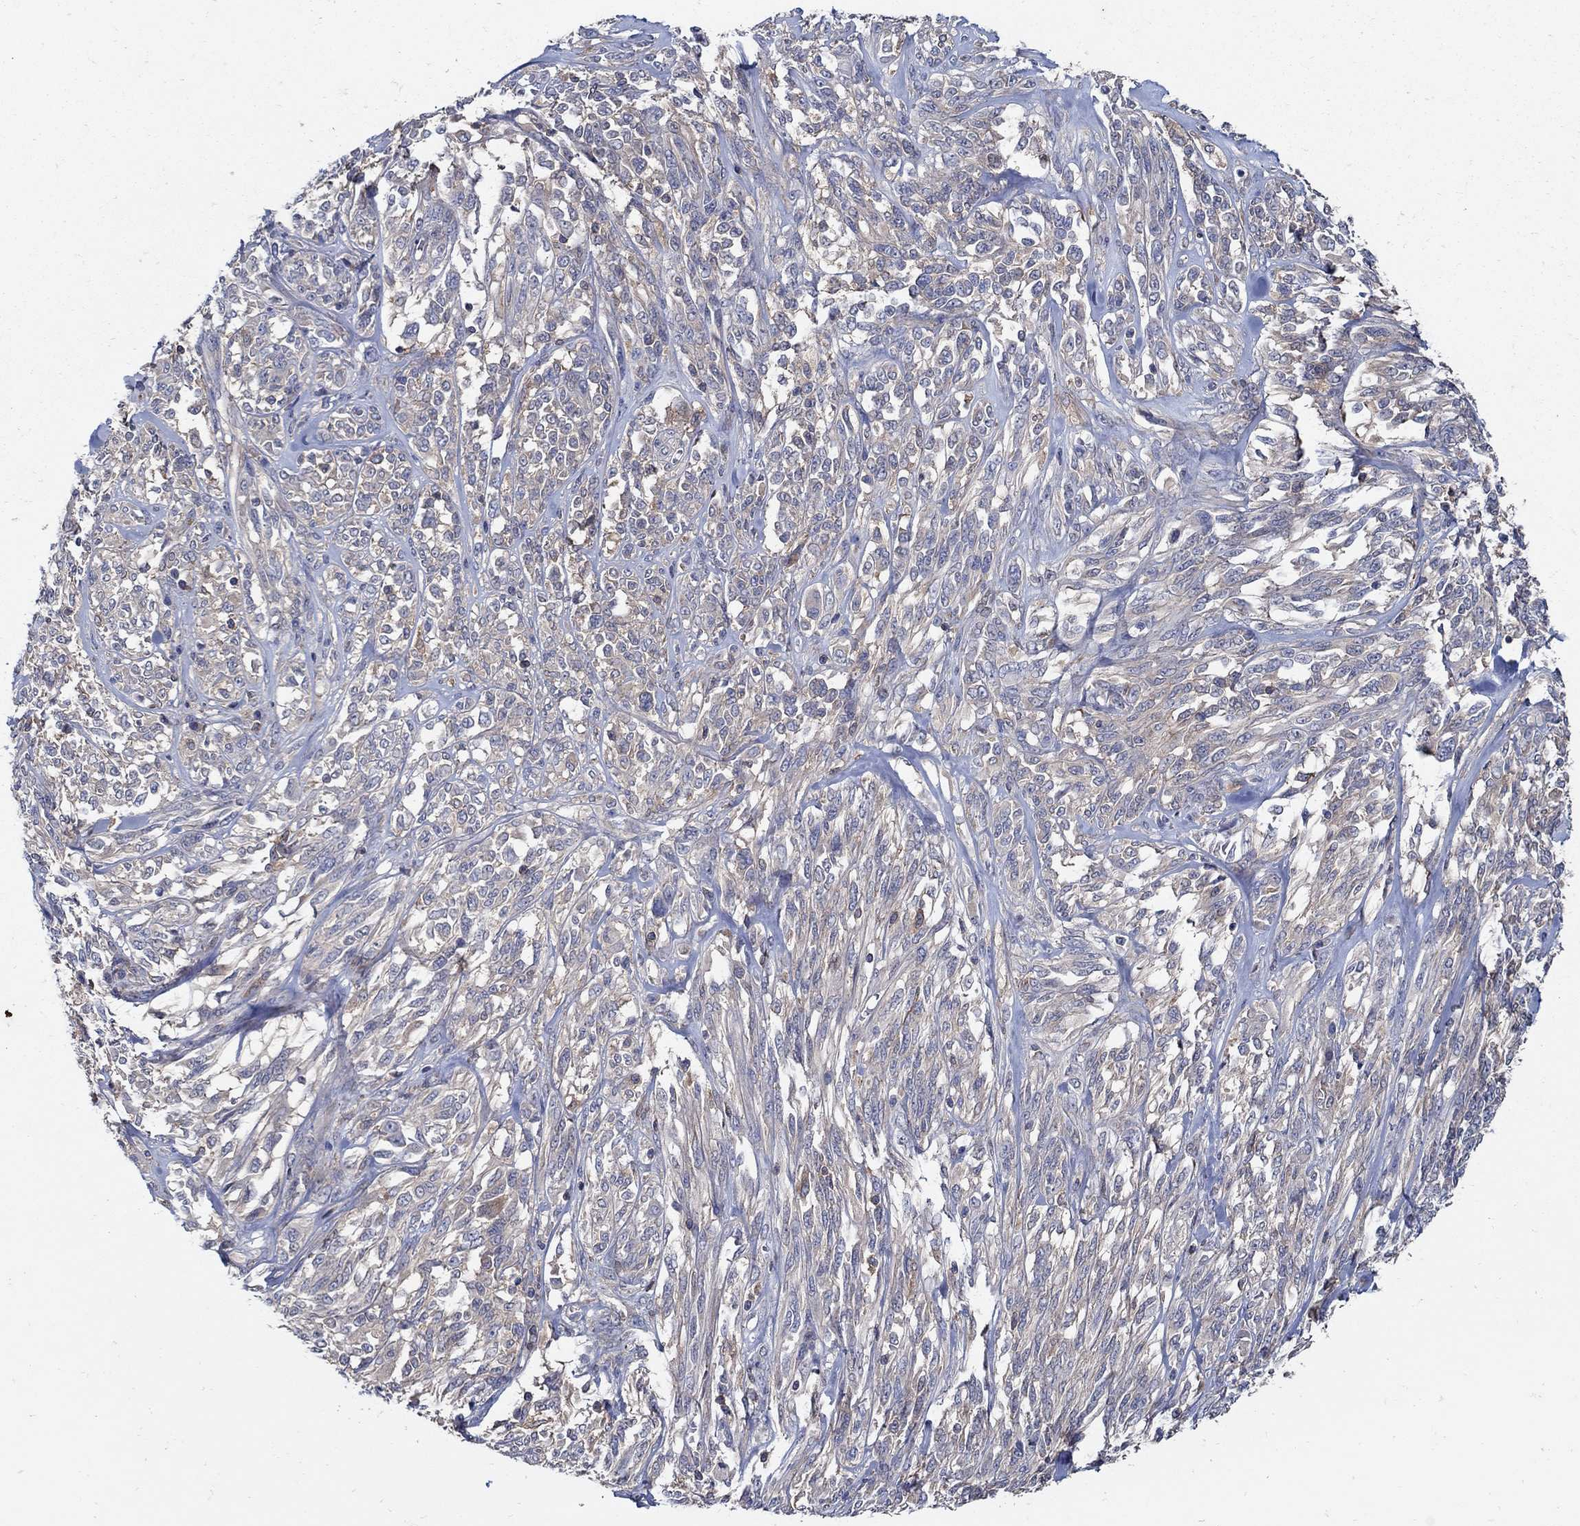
{"staining": {"intensity": "negative", "quantity": "none", "location": "none"}, "tissue": "melanoma", "cell_type": "Tumor cells", "image_type": "cancer", "snomed": [{"axis": "morphology", "description": "Malignant melanoma, NOS"}, {"axis": "topography", "description": "Skin"}], "caption": "IHC of malignant melanoma exhibits no staining in tumor cells.", "gene": "MTHFR", "patient": {"sex": "female", "age": 91}}